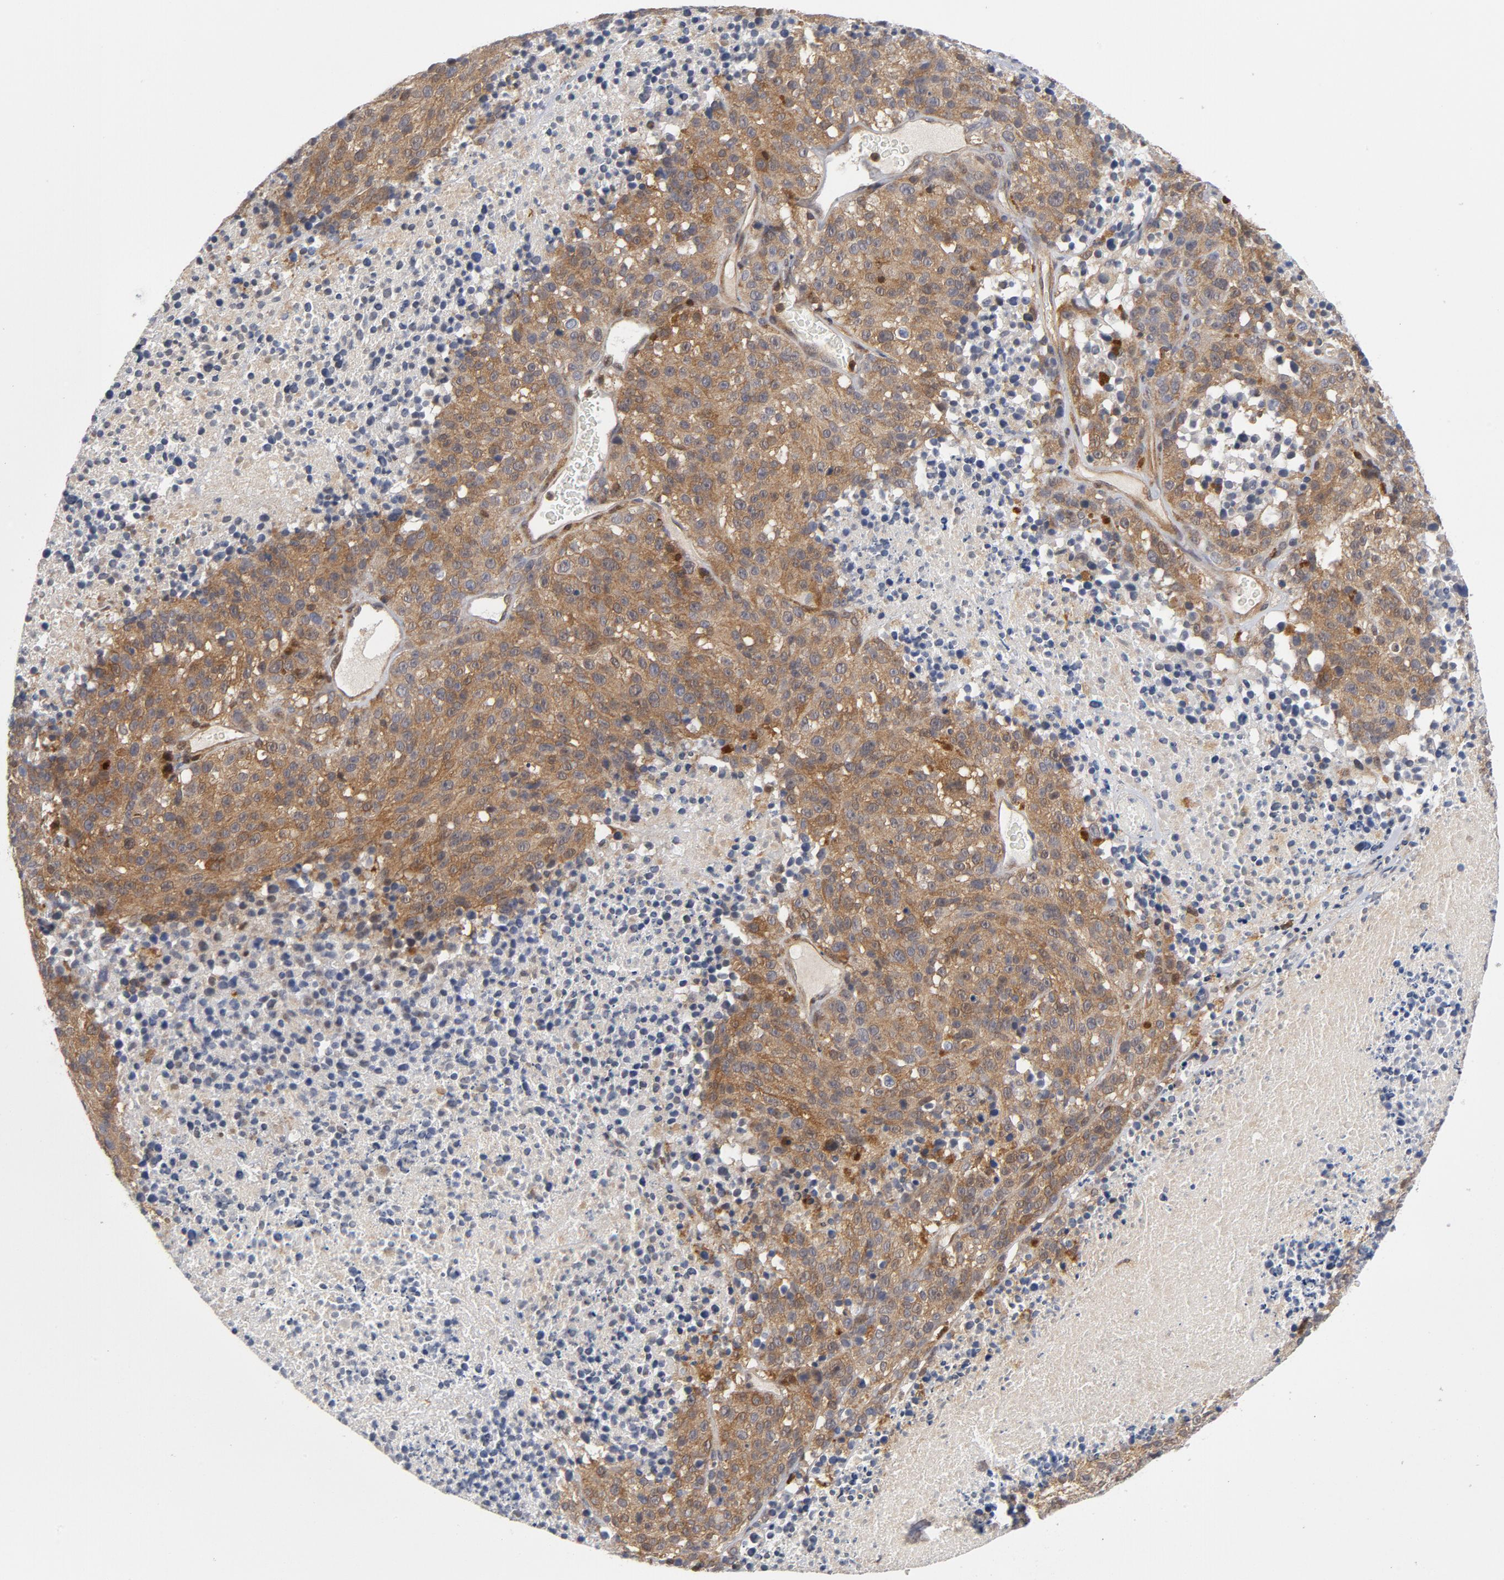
{"staining": {"intensity": "strong", "quantity": ">75%", "location": "cytoplasmic/membranous"}, "tissue": "melanoma", "cell_type": "Tumor cells", "image_type": "cancer", "snomed": [{"axis": "morphology", "description": "Malignant melanoma, Metastatic site"}, {"axis": "topography", "description": "Cerebral cortex"}], "caption": "Immunohistochemistry (DAB (3,3'-diaminobenzidine)) staining of melanoma displays strong cytoplasmic/membranous protein staining in about >75% of tumor cells. The protein is stained brown, and the nuclei are stained in blue (DAB (3,3'-diaminobenzidine) IHC with brightfield microscopy, high magnification).", "gene": "TRADD", "patient": {"sex": "female", "age": 52}}